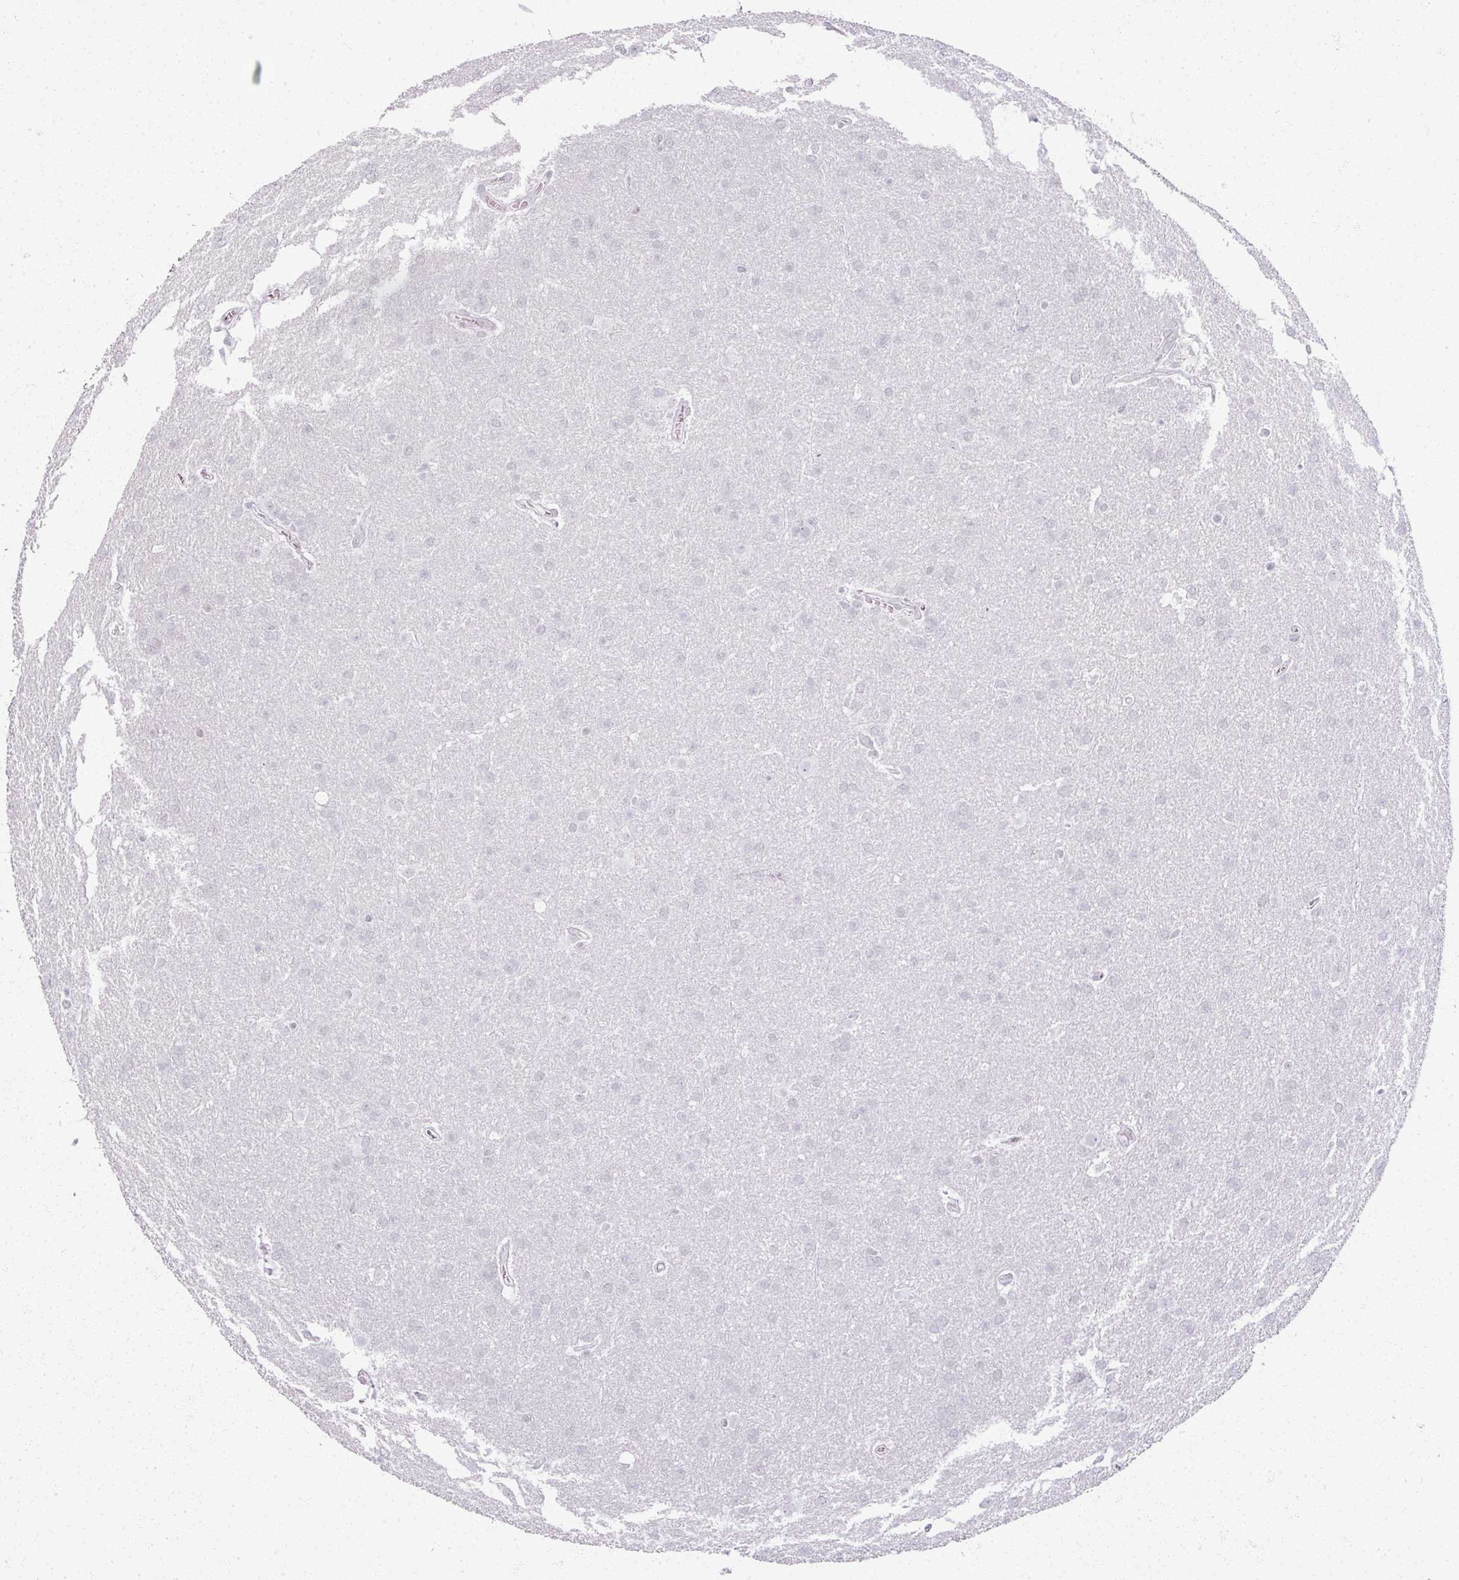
{"staining": {"intensity": "negative", "quantity": "none", "location": "none"}, "tissue": "glioma", "cell_type": "Tumor cells", "image_type": "cancer", "snomed": [{"axis": "morphology", "description": "Glioma, malignant, Low grade"}, {"axis": "topography", "description": "Brain"}], "caption": "The histopathology image reveals no staining of tumor cells in low-grade glioma (malignant). (DAB (3,3'-diaminobenzidine) immunohistochemistry visualized using brightfield microscopy, high magnification).", "gene": "RFPL2", "patient": {"sex": "female", "age": 32}}